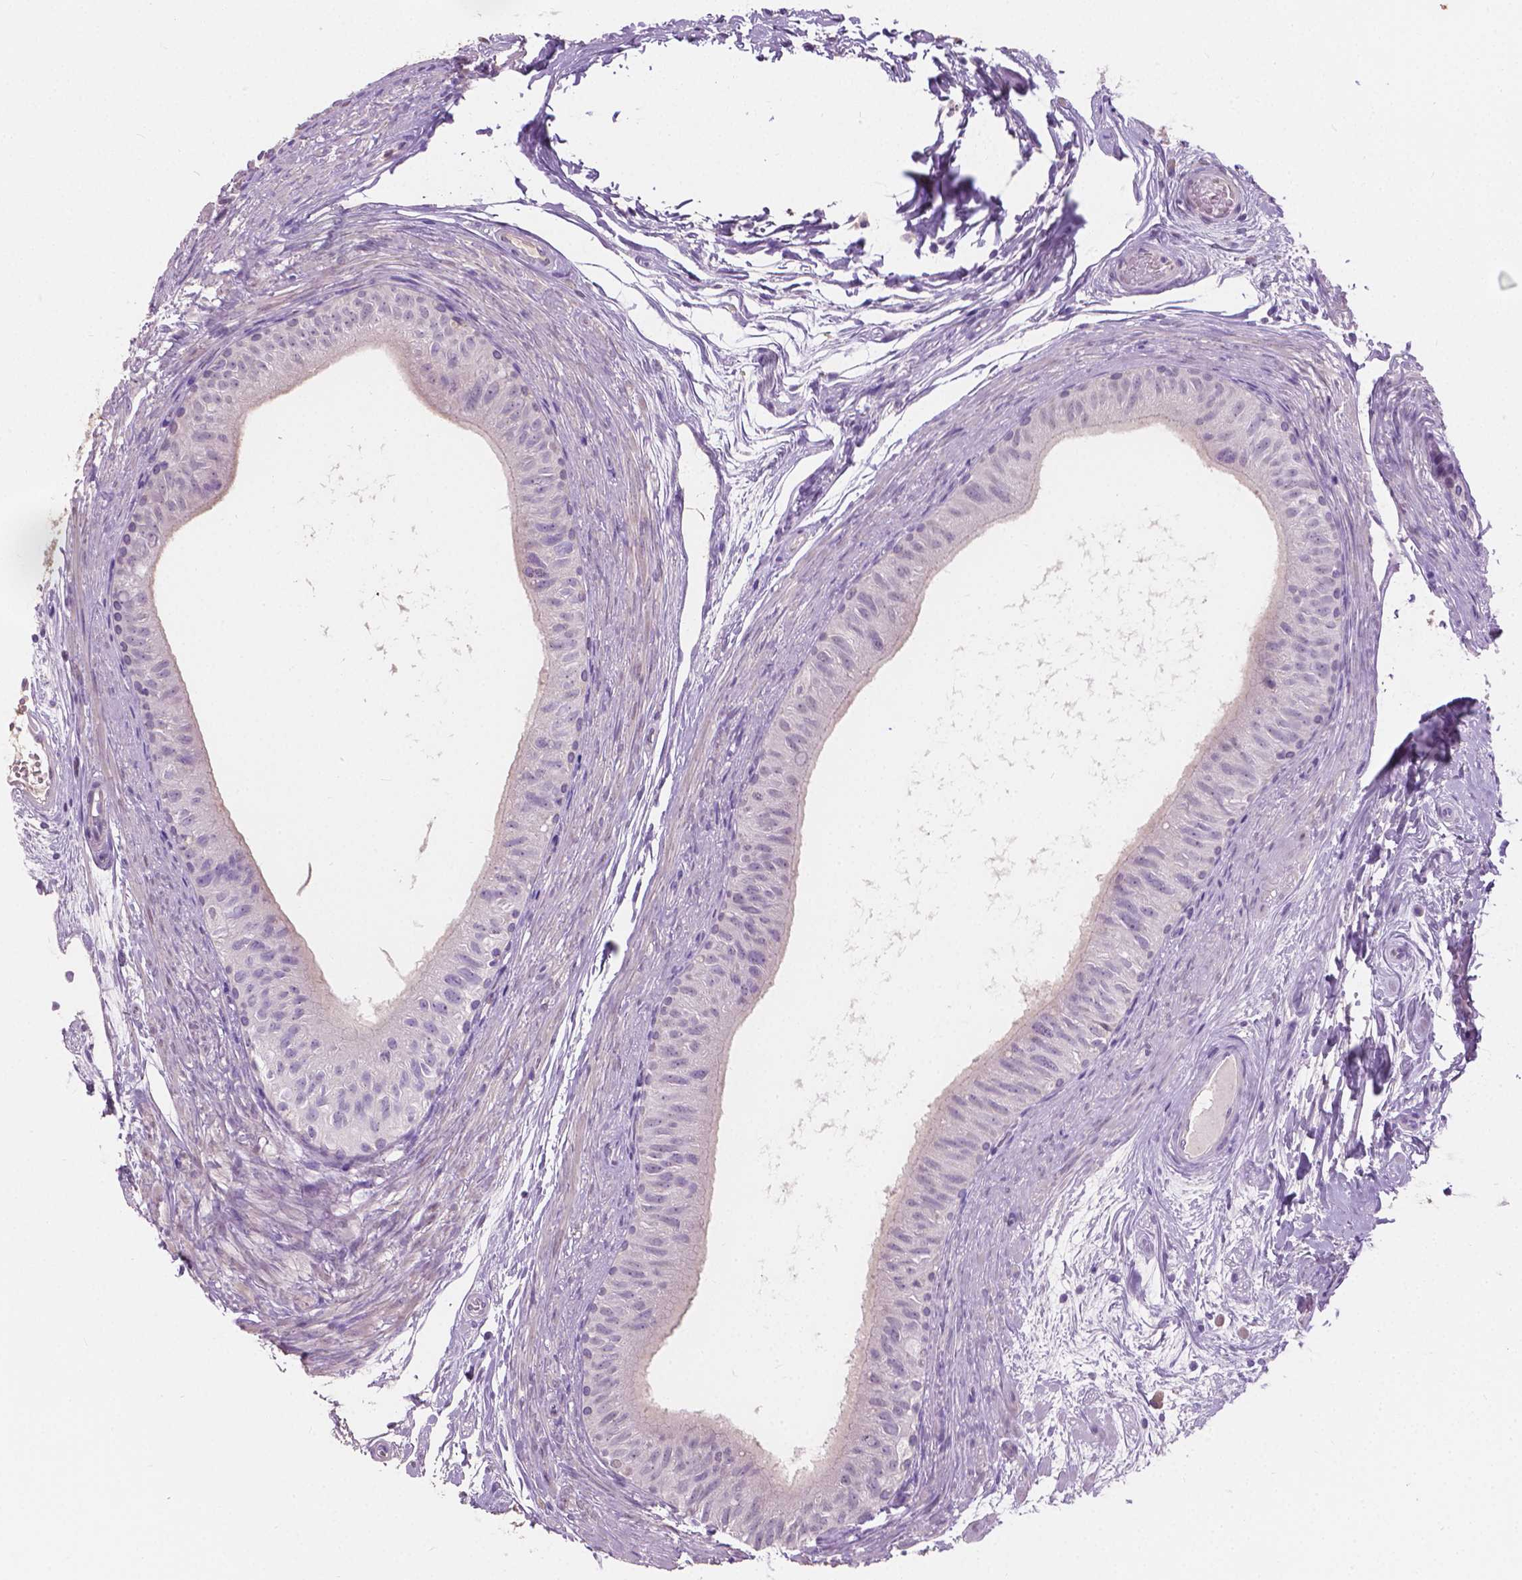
{"staining": {"intensity": "negative", "quantity": "none", "location": "none"}, "tissue": "epididymis", "cell_type": "Glandular cells", "image_type": "normal", "snomed": [{"axis": "morphology", "description": "Normal tissue, NOS"}, {"axis": "topography", "description": "Epididymis"}], "caption": "Photomicrograph shows no protein expression in glandular cells of unremarkable epididymis.", "gene": "CABCOCO1", "patient": {"sex": "male", "age": 36}}